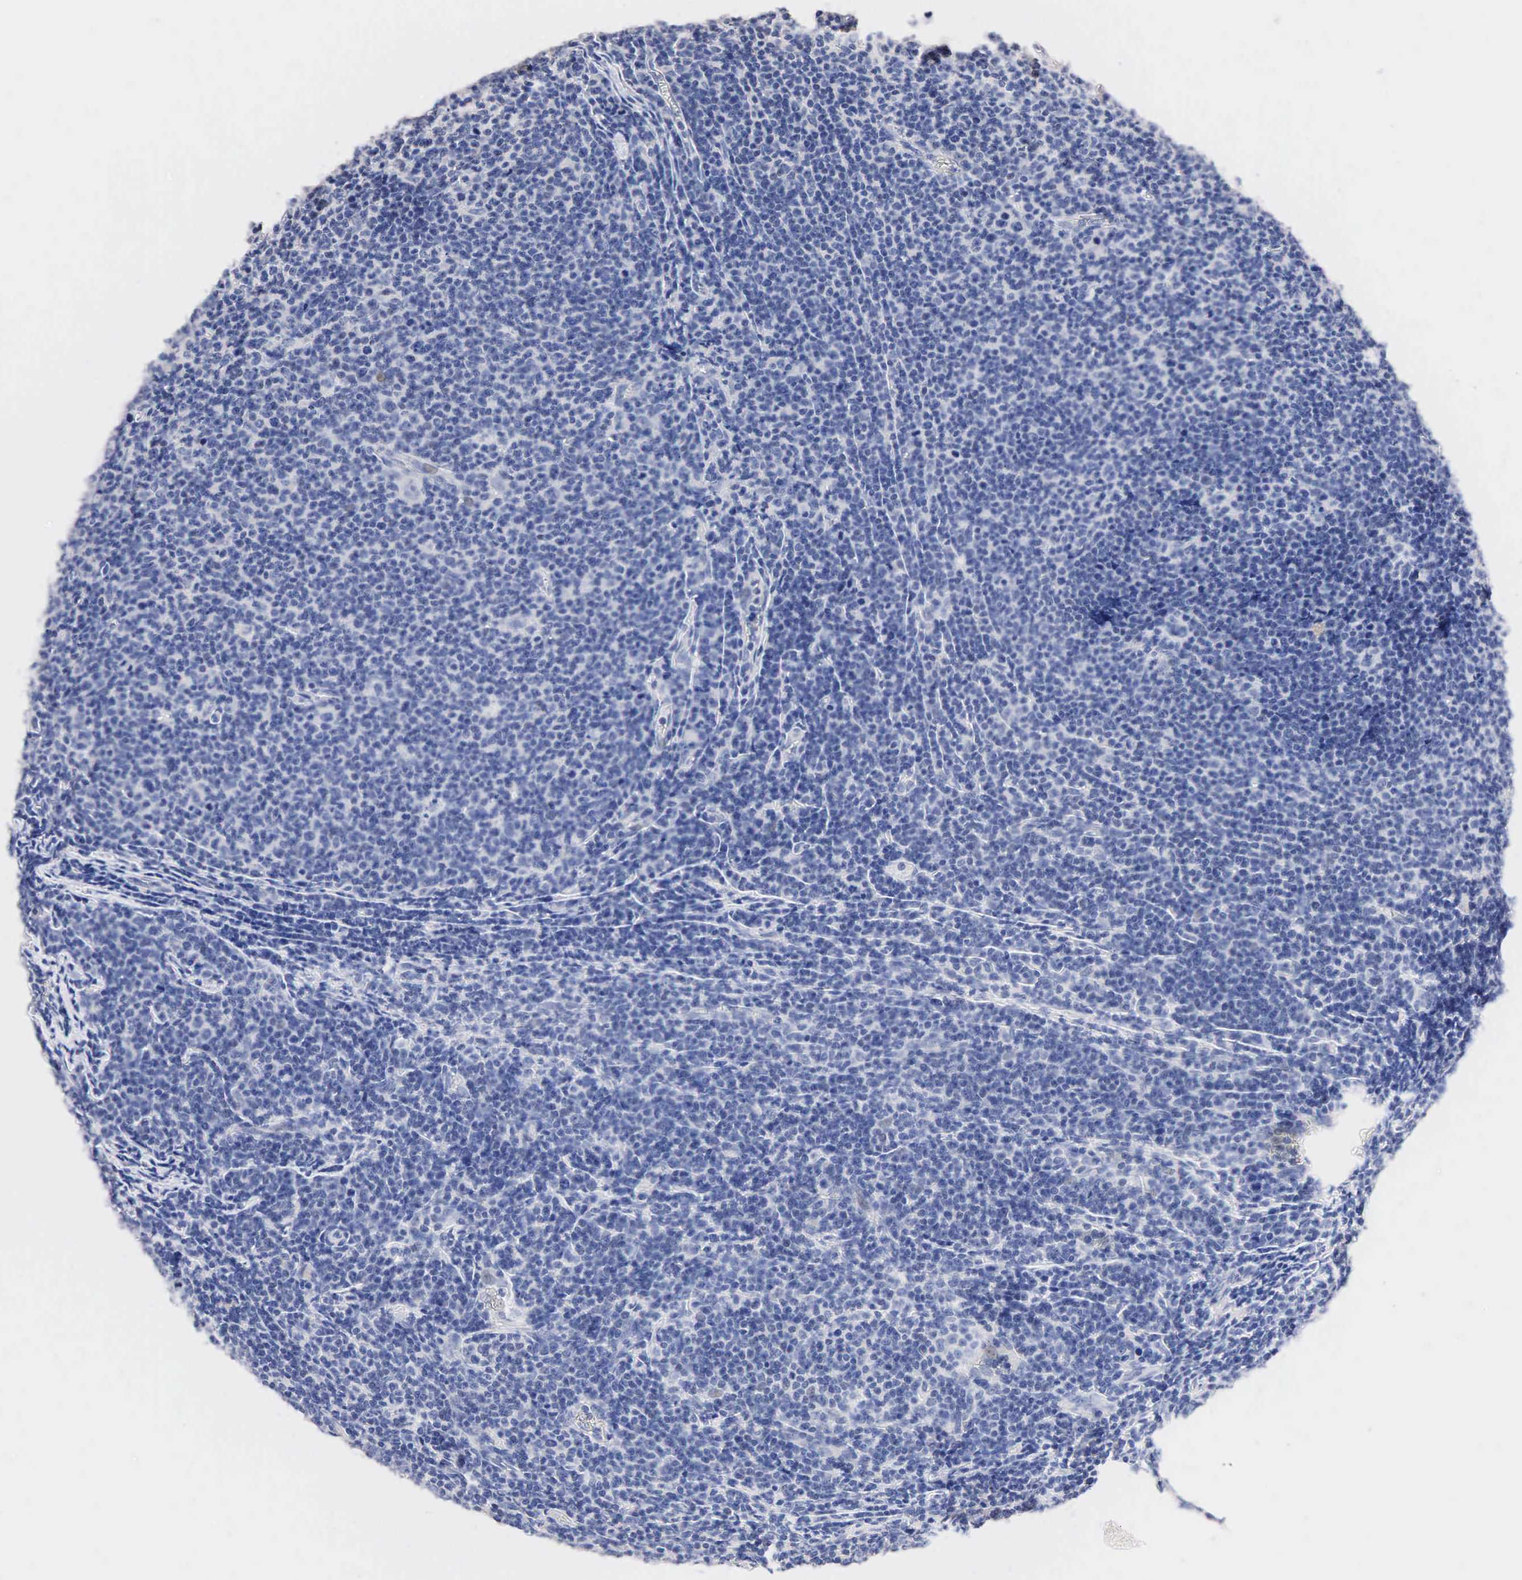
{"staining": {"intensity": "negative", "quantity": "none", "location": "none"}, "tissue": "lymphoma", "cell_type": "Tumor cells", "image_type": "cancer", "snomed": [{"axis": "morphology", "description": "Malignant lymphoma, non-Hodgkin's type, Low grade"}, {"axis": "topography", "description": "Lymph node"}], "caption": "IHC of human malignant lymphoma, non-Hodgkin's type (low-grade) shows no positivity in tumor cells. Brightfield microscopy of IHC stained with DAB (brown) and hematoxylin (blue), captured at high magnification.", "gene": "SST", "patient": {"sex": "male", "age": 74}}